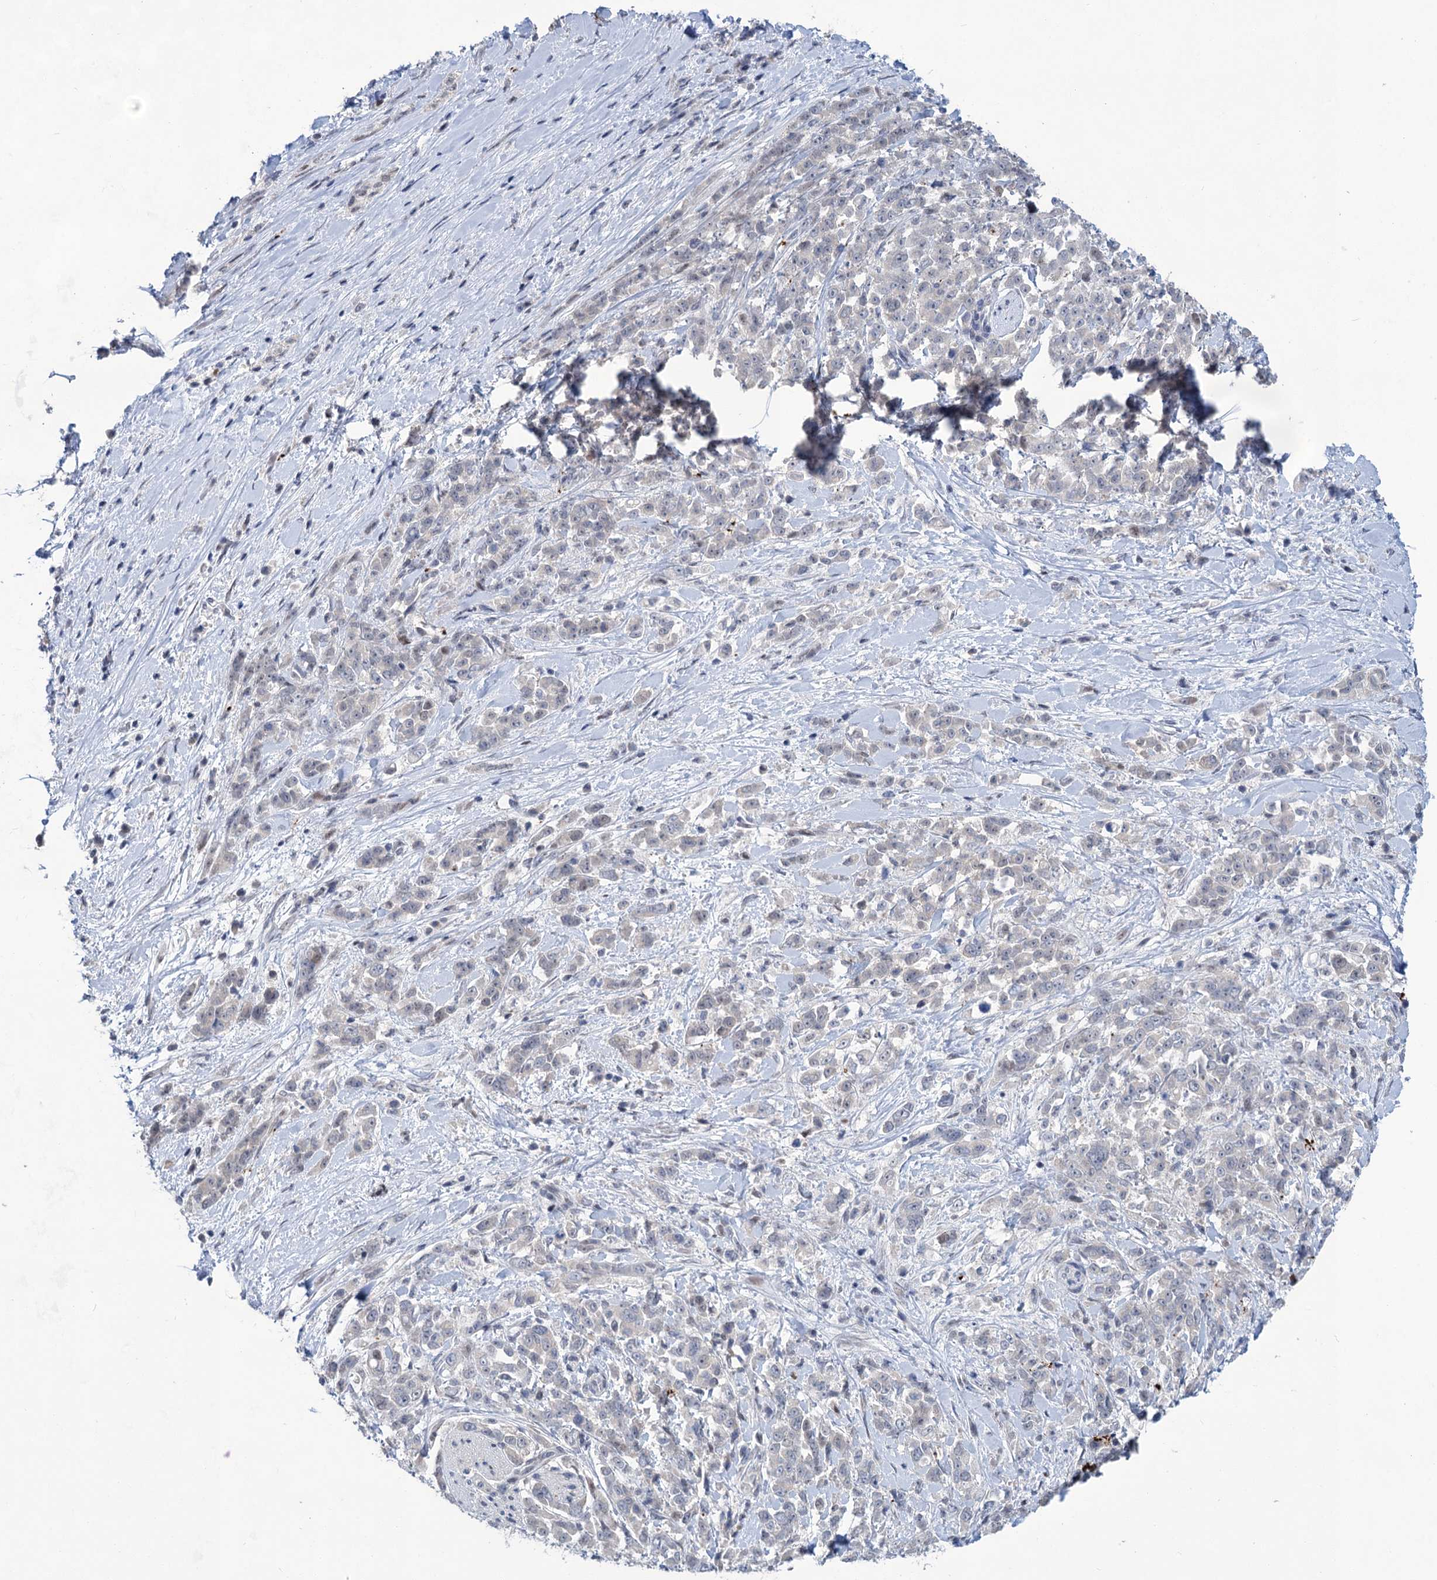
{"staining": {"intensity": "negative", "quantity": "none", "location": "none"}, "tissue": "pancreatic cancer", "cell_type": "Tumor cells", "image_type": "cancer", "snomed": [{"axis": "morphology", "description": "Normal tissue, NOS"}, {"axis": "morphology", "description": "Adenocarcinoma, NOS"}, {"axis": "topography", "description": "Pancreas"}], "caption": "Human pancreatic cancer stained for a protein using immunohistochemistry reveals no positivity in tumor cells.", "gene": "MON2", "patient": {"sex": "female", "age": 64}}